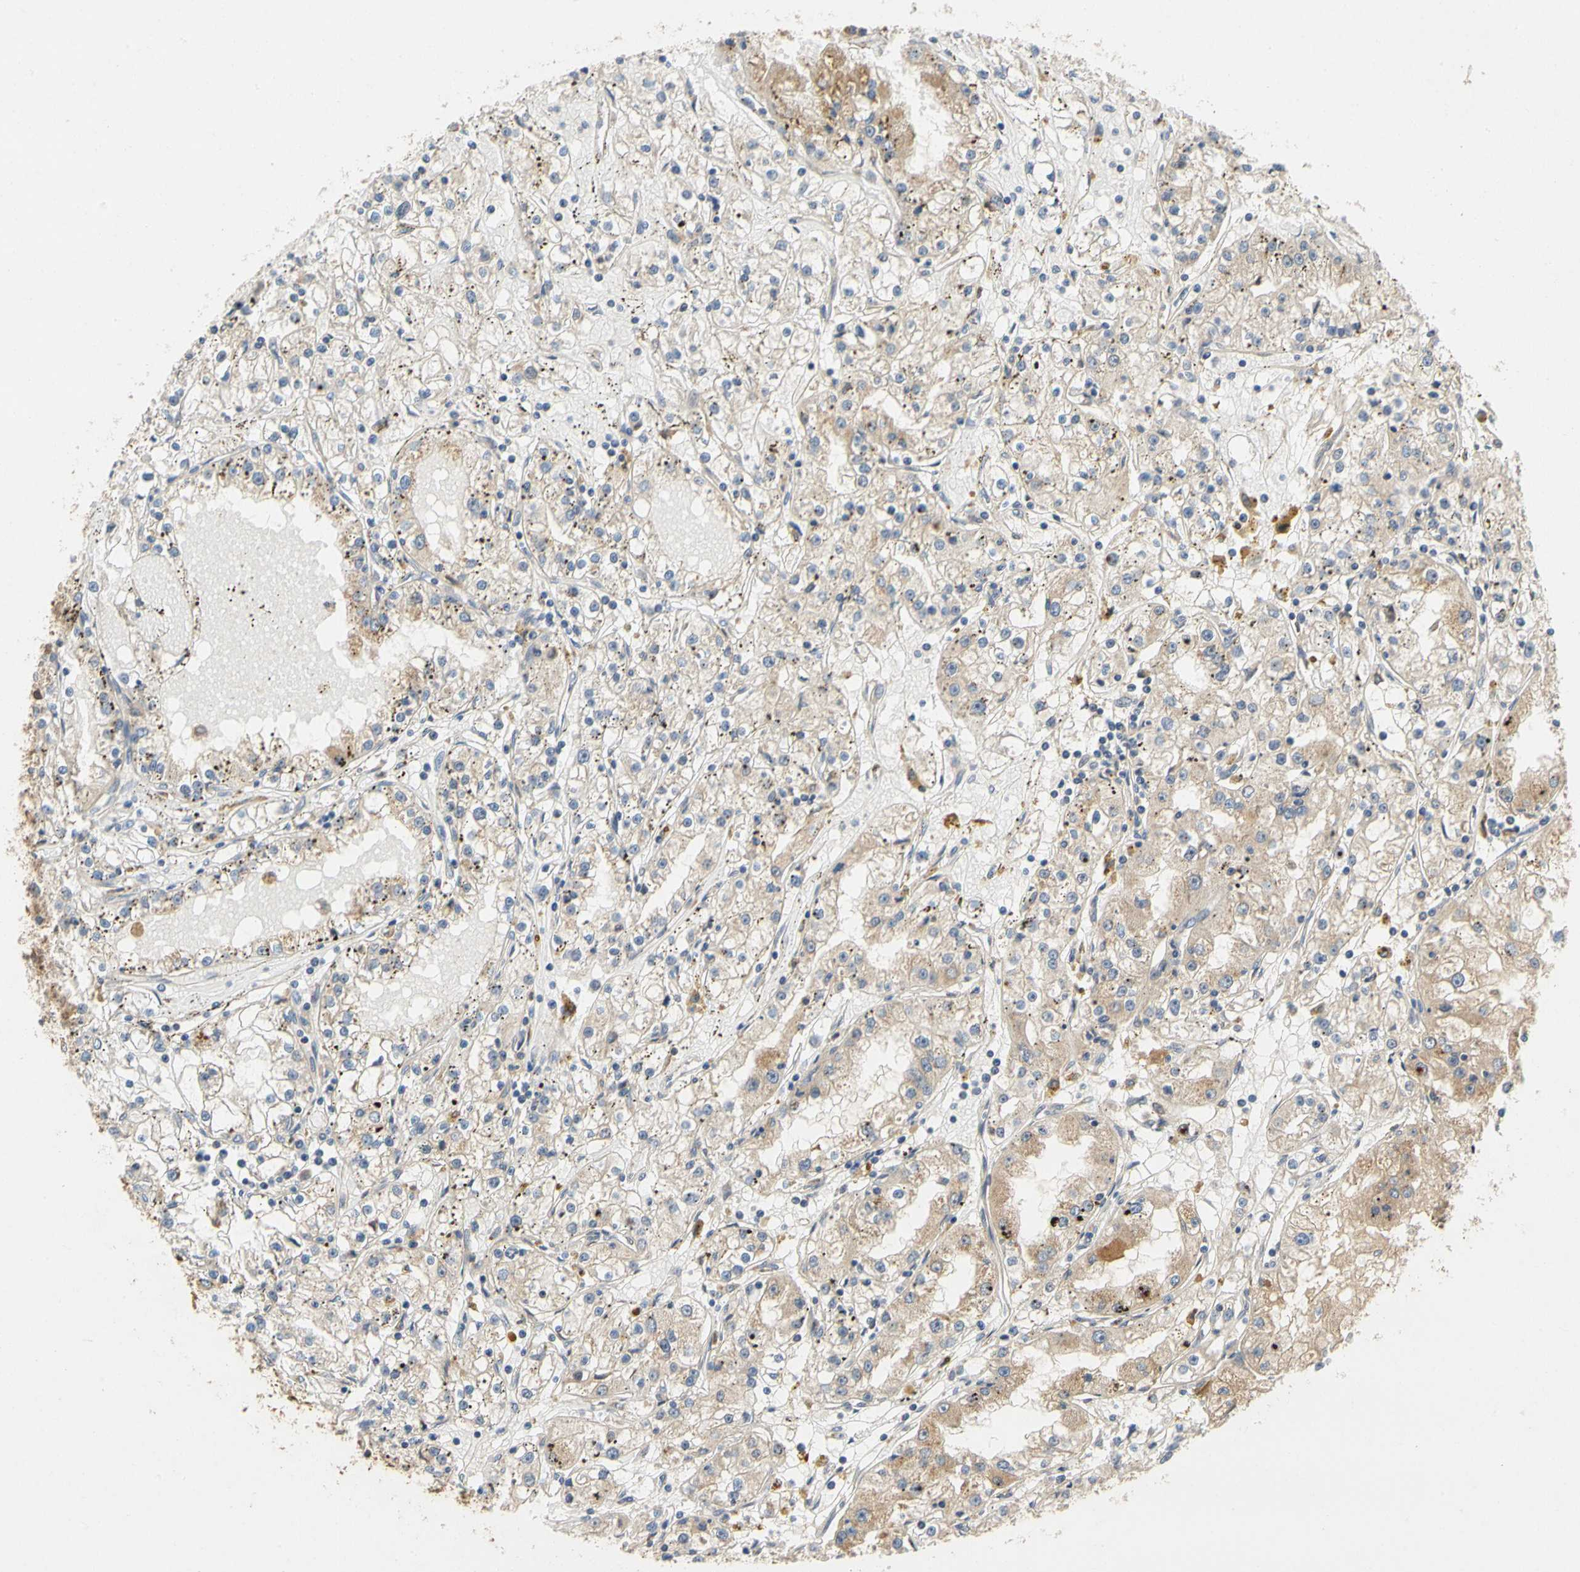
{"staining": {"intensity": "weak", "quantity": "25%-75%", "location": "cytoplasmic/membranous"}, "tissue": "renal cancer", "cell_type": "Tumor cells", "image_type": "cancer", "snomed": [{"axis": "morphology", "description": "Adenocarcinoma, NOS"}, {"axis": "topography", "description": "Kidney"}], "caption": "Protein staining exhibits weak cytoplasmic/membranous staining in approximately 25%-75% of tumor cells in adenocarcinoma (renal). The protein of interest is shown in brown color, while the nuclei are stained blue.", "gene": "TDRP", "patient": {"sex": "male", "age": 56}}